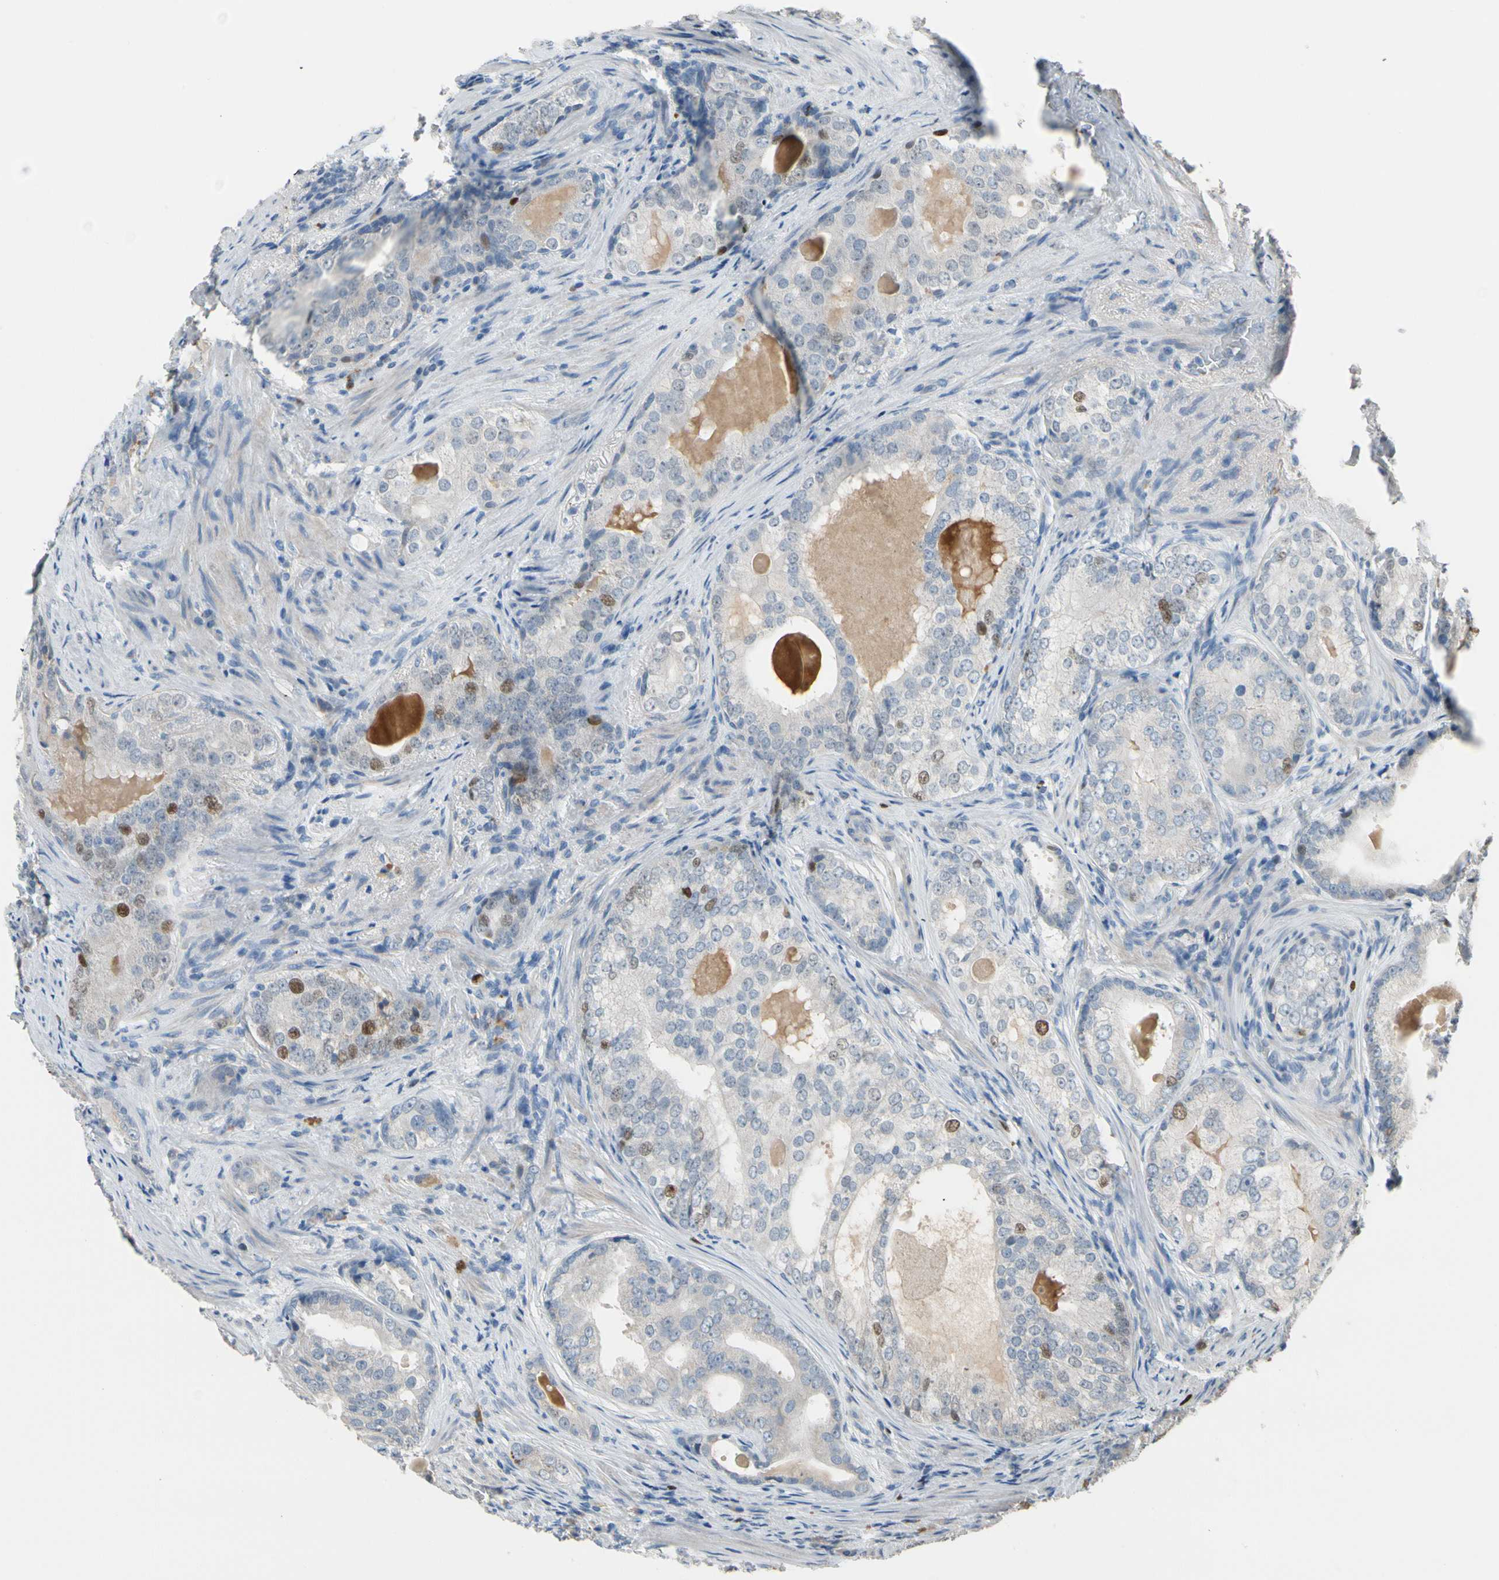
{"staining": {"intensity": "moderate", "quantity": "<25%", "location": "nuclear"}, "tissue": "prostate cancer", "cell_type": "Tumor cells", "image_type": "cancer", "snomed": [{"axis": "morphology", "description": "Adenocarcinoma, High grade"}, {"axis": "topography", "description": "Prostate"}], "caption": "Moderate nuclear positivity is present in about <25% of tumor cells in prostate cancer (high-grade adenocarcinoma).", "gene": "ZKSCAN4", "patient": {"sex": "male", "age": 66}}